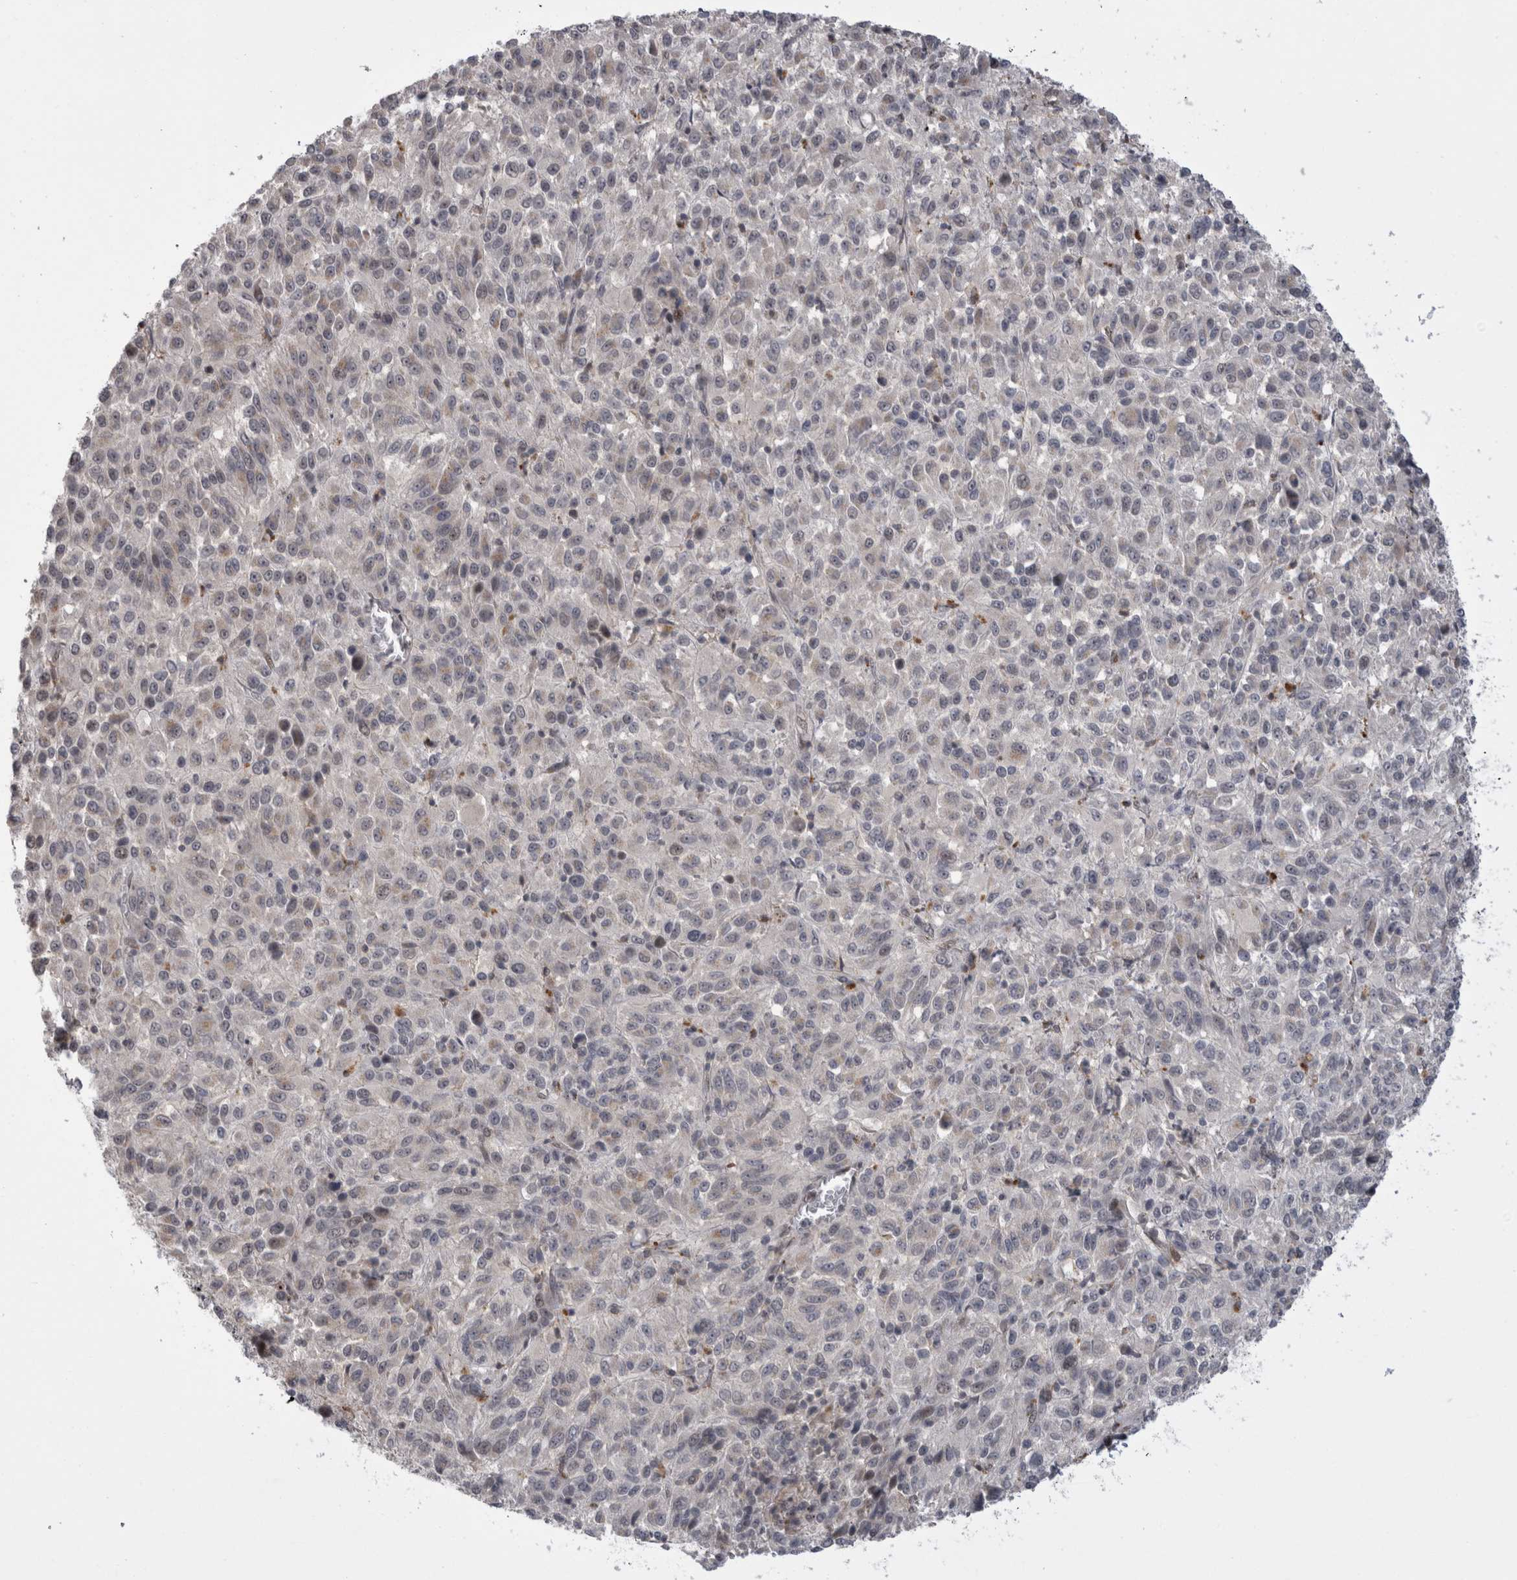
{"staining": {"intensity": "negative", "quantity": "none", "location": "none"}, "tissue": "melanoma", "cell_type": "Tumor cells", "image_type": "cancer", "snomed": [{"axis": "morphology", "description": "Malignant melanoma, Metastatic site"}, {"axis": "topography", "description": "Lung"}], "caption": "Melanoma was stained to show a protein in brown. There is no significant expression in tumor cells. (DAB IHC, high magnification).", "gene": "MTBP", "patient": {"sex": "male", "age": 64}}